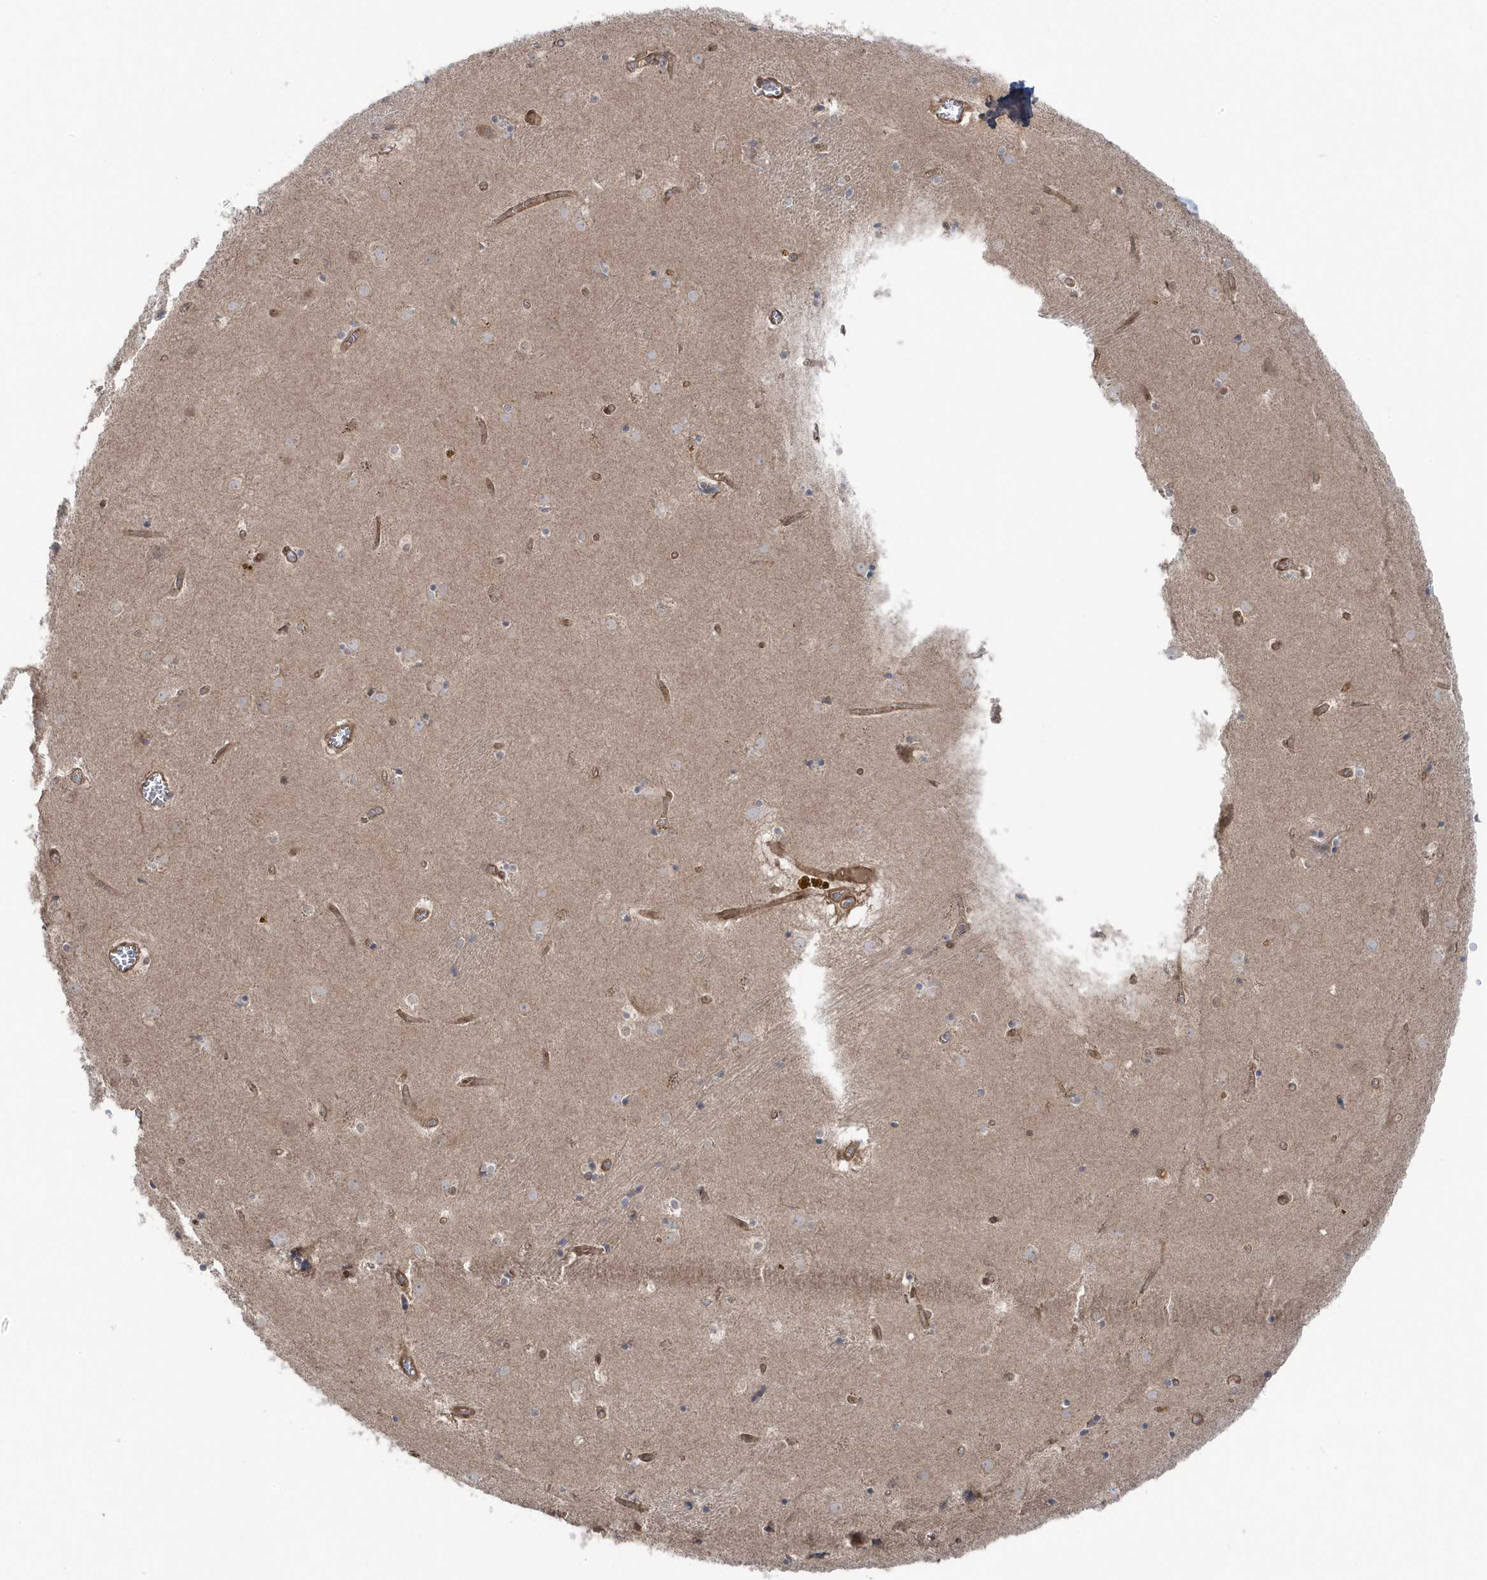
{"staining": {"intensity": "weak", "quantity": "<25%", "location": "cytoplasmic/membranous"}, "tissue": "caudate", "cell_type": "Glial cells", "image_type": "normal", "snomed": [{"axis": "morphology", "description": "Normal tissue, NOS"}, {"axis": "topography", "description": "Lateral ventricle wall"}], "caption": "High power microscopy image of an immunohistochemistry image of normal caudate, revealing no significant positivity in glial cells.", "gene": "MAPK1IP1L", "patient": {"sex": "male", "age": 70}}